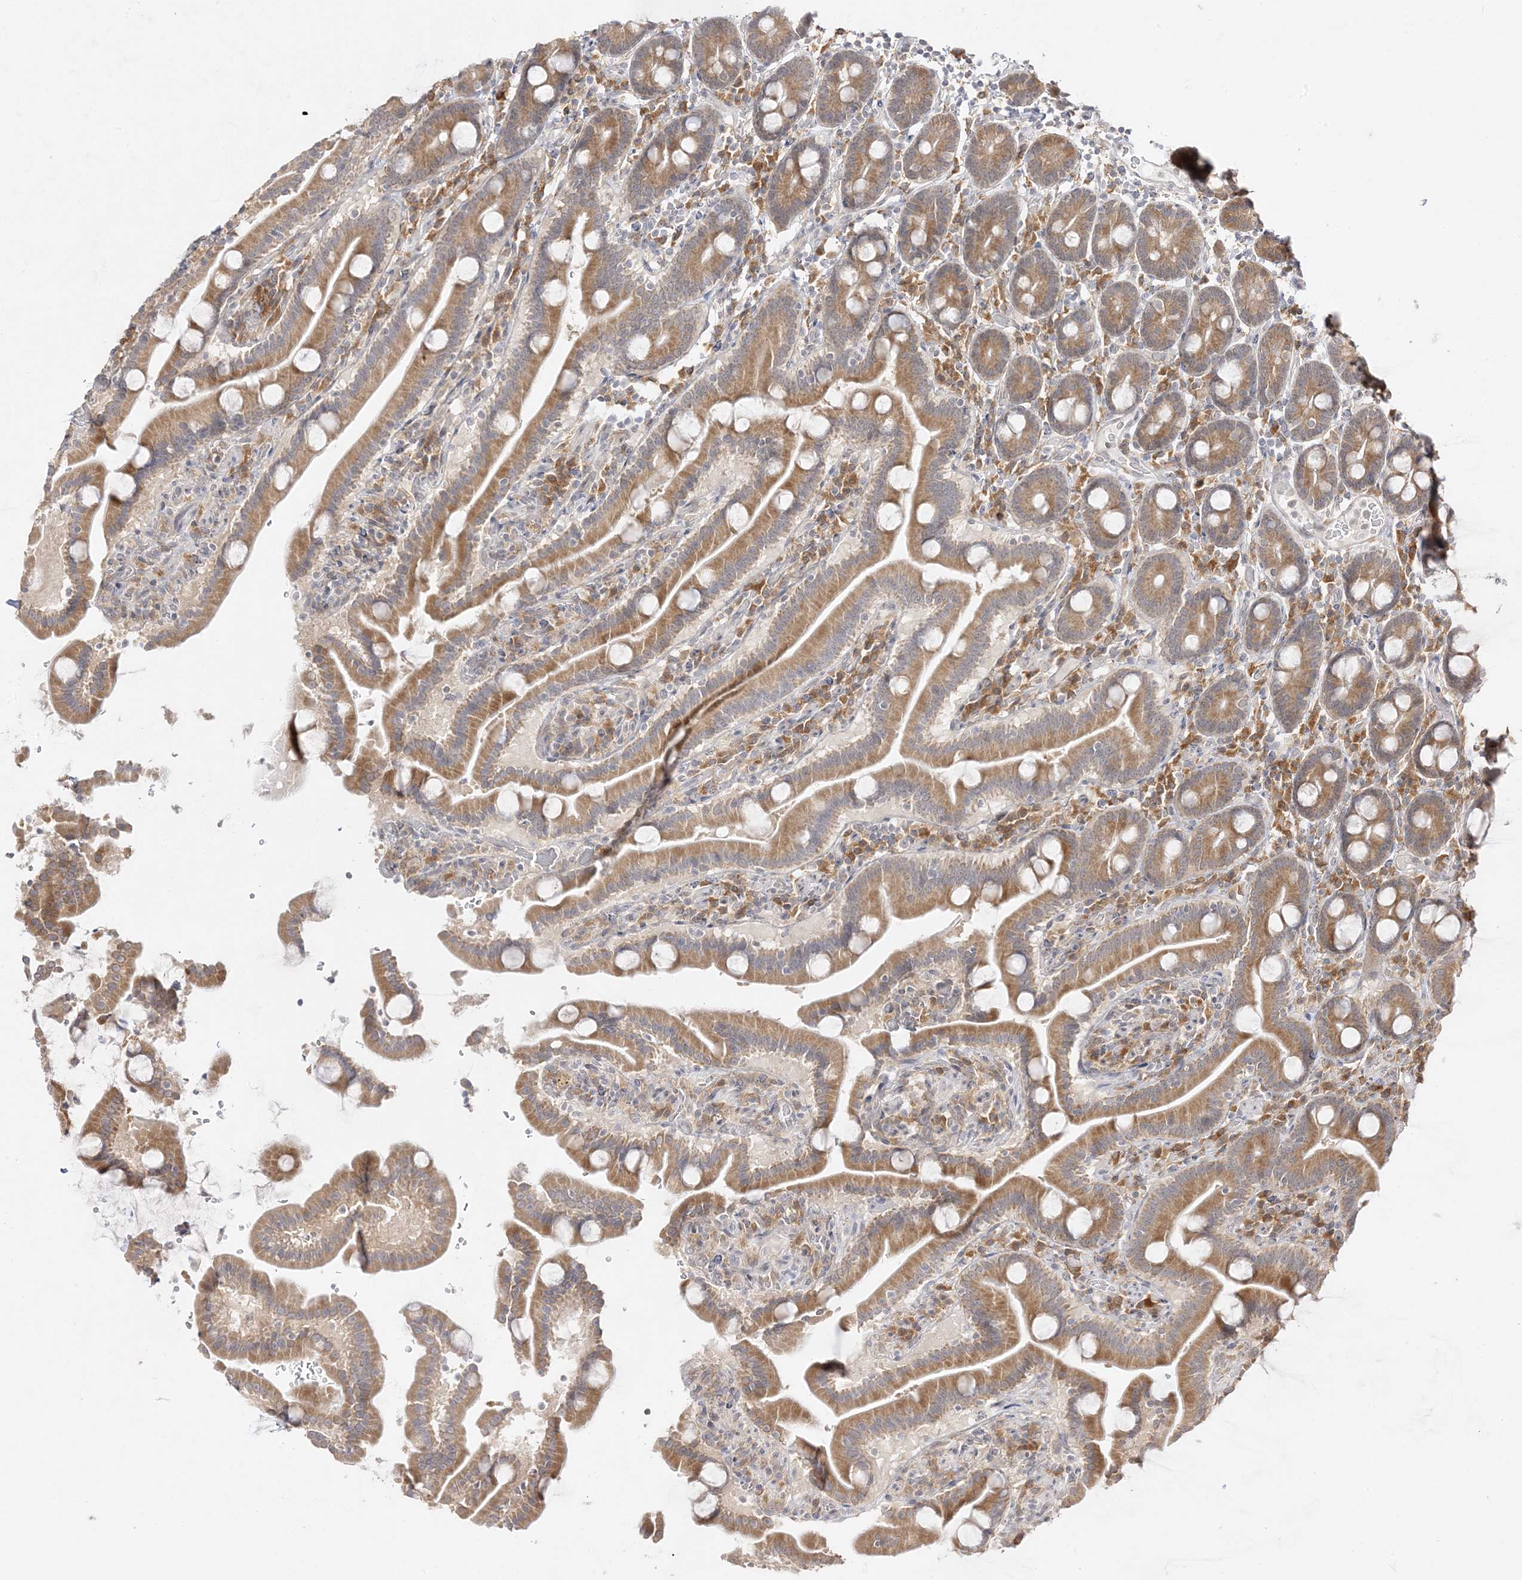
{"staining": {"intensity": "moderate", "quantity": ">75%", "location": "cytoplasmic/membranous"}, "tissue": "duodenum", "cell_type": "Glandular cells", "image_type": "normal", "snomed": [{"axis": "morphology", "description": "Normal tissue, NOS"}, {"axis": "topography", "description": "Duodenum"}], "caption": "Glandular cells display medium levels of moderate cytoplasmic/membranous expression in about >75% of cells in unremarkable human duodenum. (brown staining indicates protein expression, while blue staining denotes nuclei).", "gene": "C2CD2", "patient": {"sex": "male", "age": 55}}